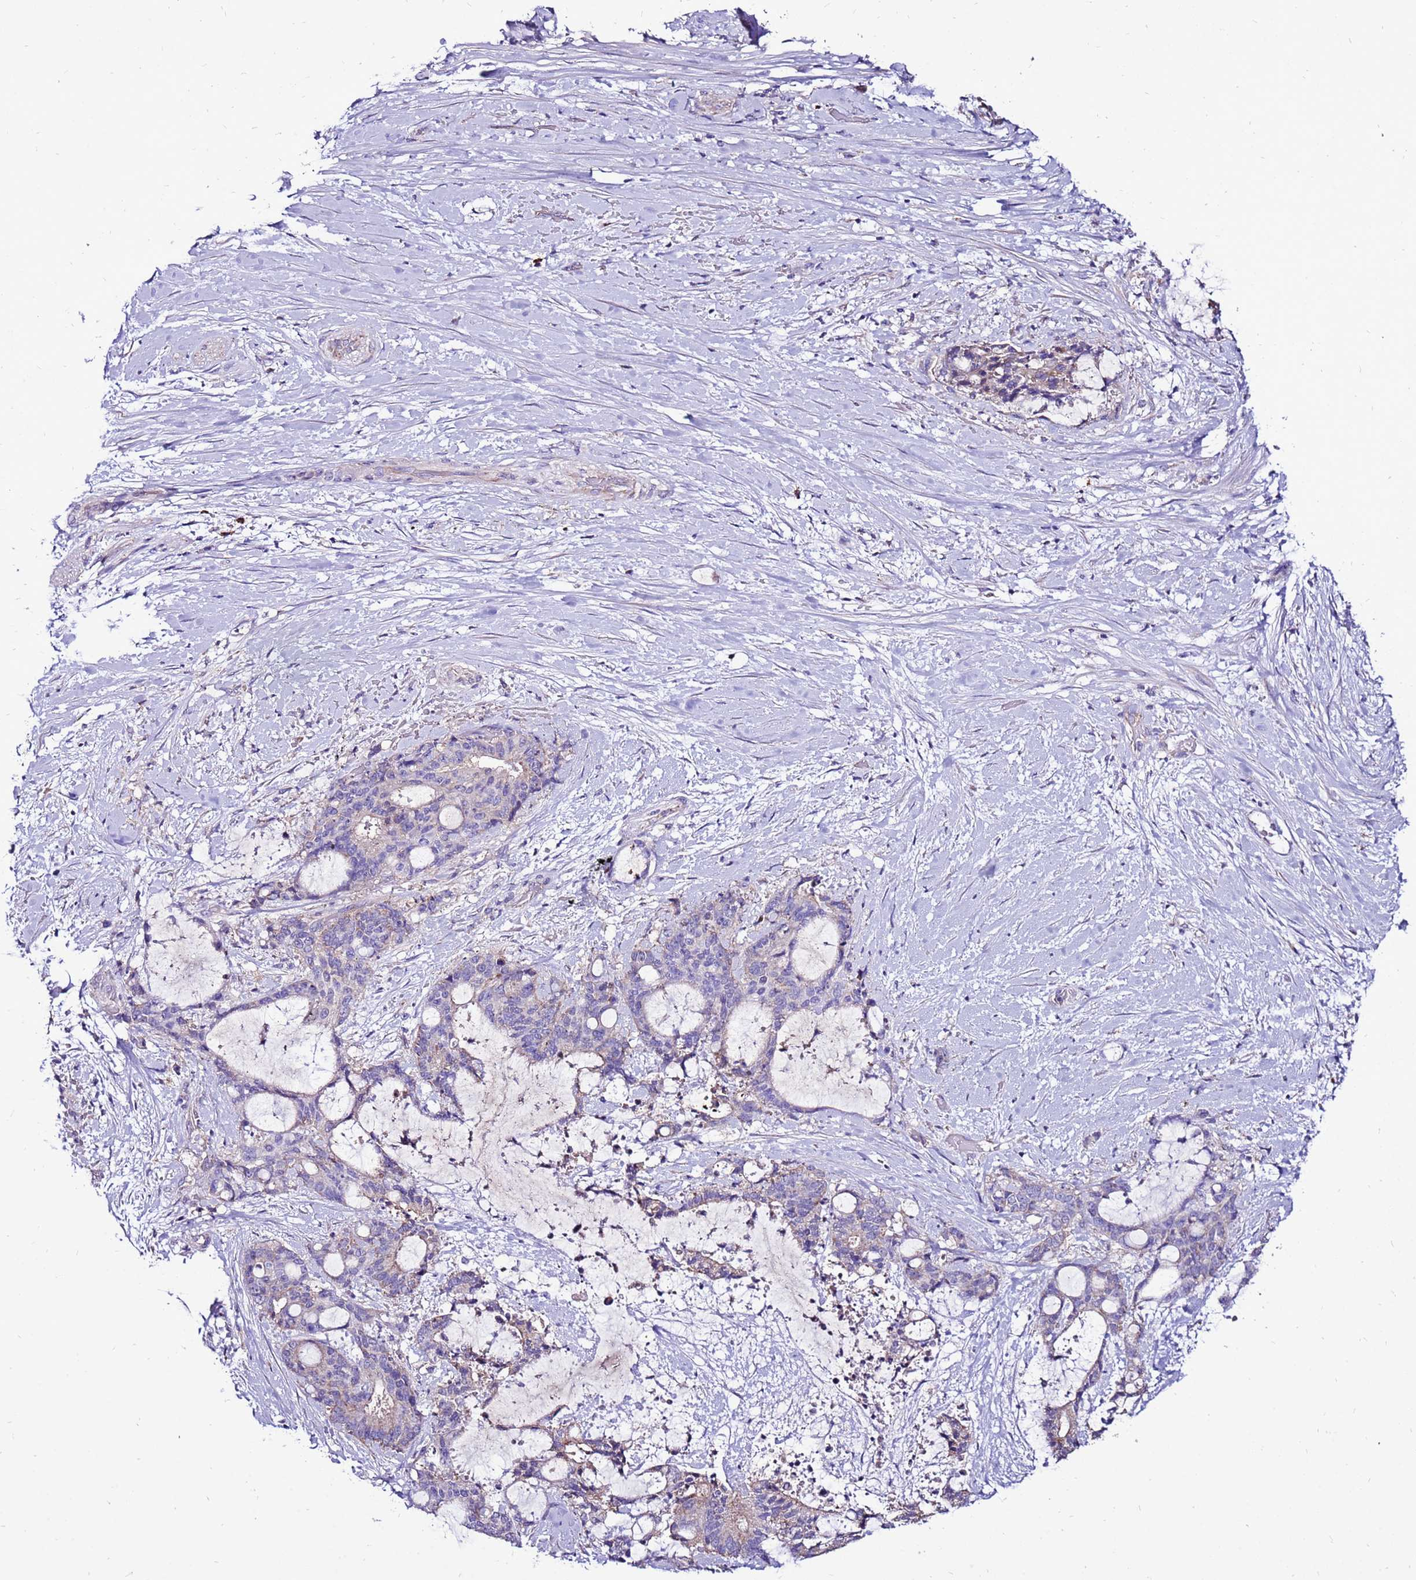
{"staining": {"intensity": "weak", "quantity": "<25%", "location": "cytoplasmic/membranous"}, "tissue": "liver cancer", "cell_type": "Tumor cells", "image_type": "cancer", "snomed": [{"axis": "morphology", "description": "Normal tissue, NOS"}, {"axis": "morphology", "description": "Cholangiocarcinoma"}, {"axis": "topography", "description": "Liver"}, {"axis": "topography", "description": "Peripheral nerve tissue"}], "caption": "Immunohistochemical staining of human liver cancer (cholangiocarcinoma) demonstrates no significant staining in tumor cells.", "gene": "TMEM106C", "patient": {"sex": "female", "age": 73}}